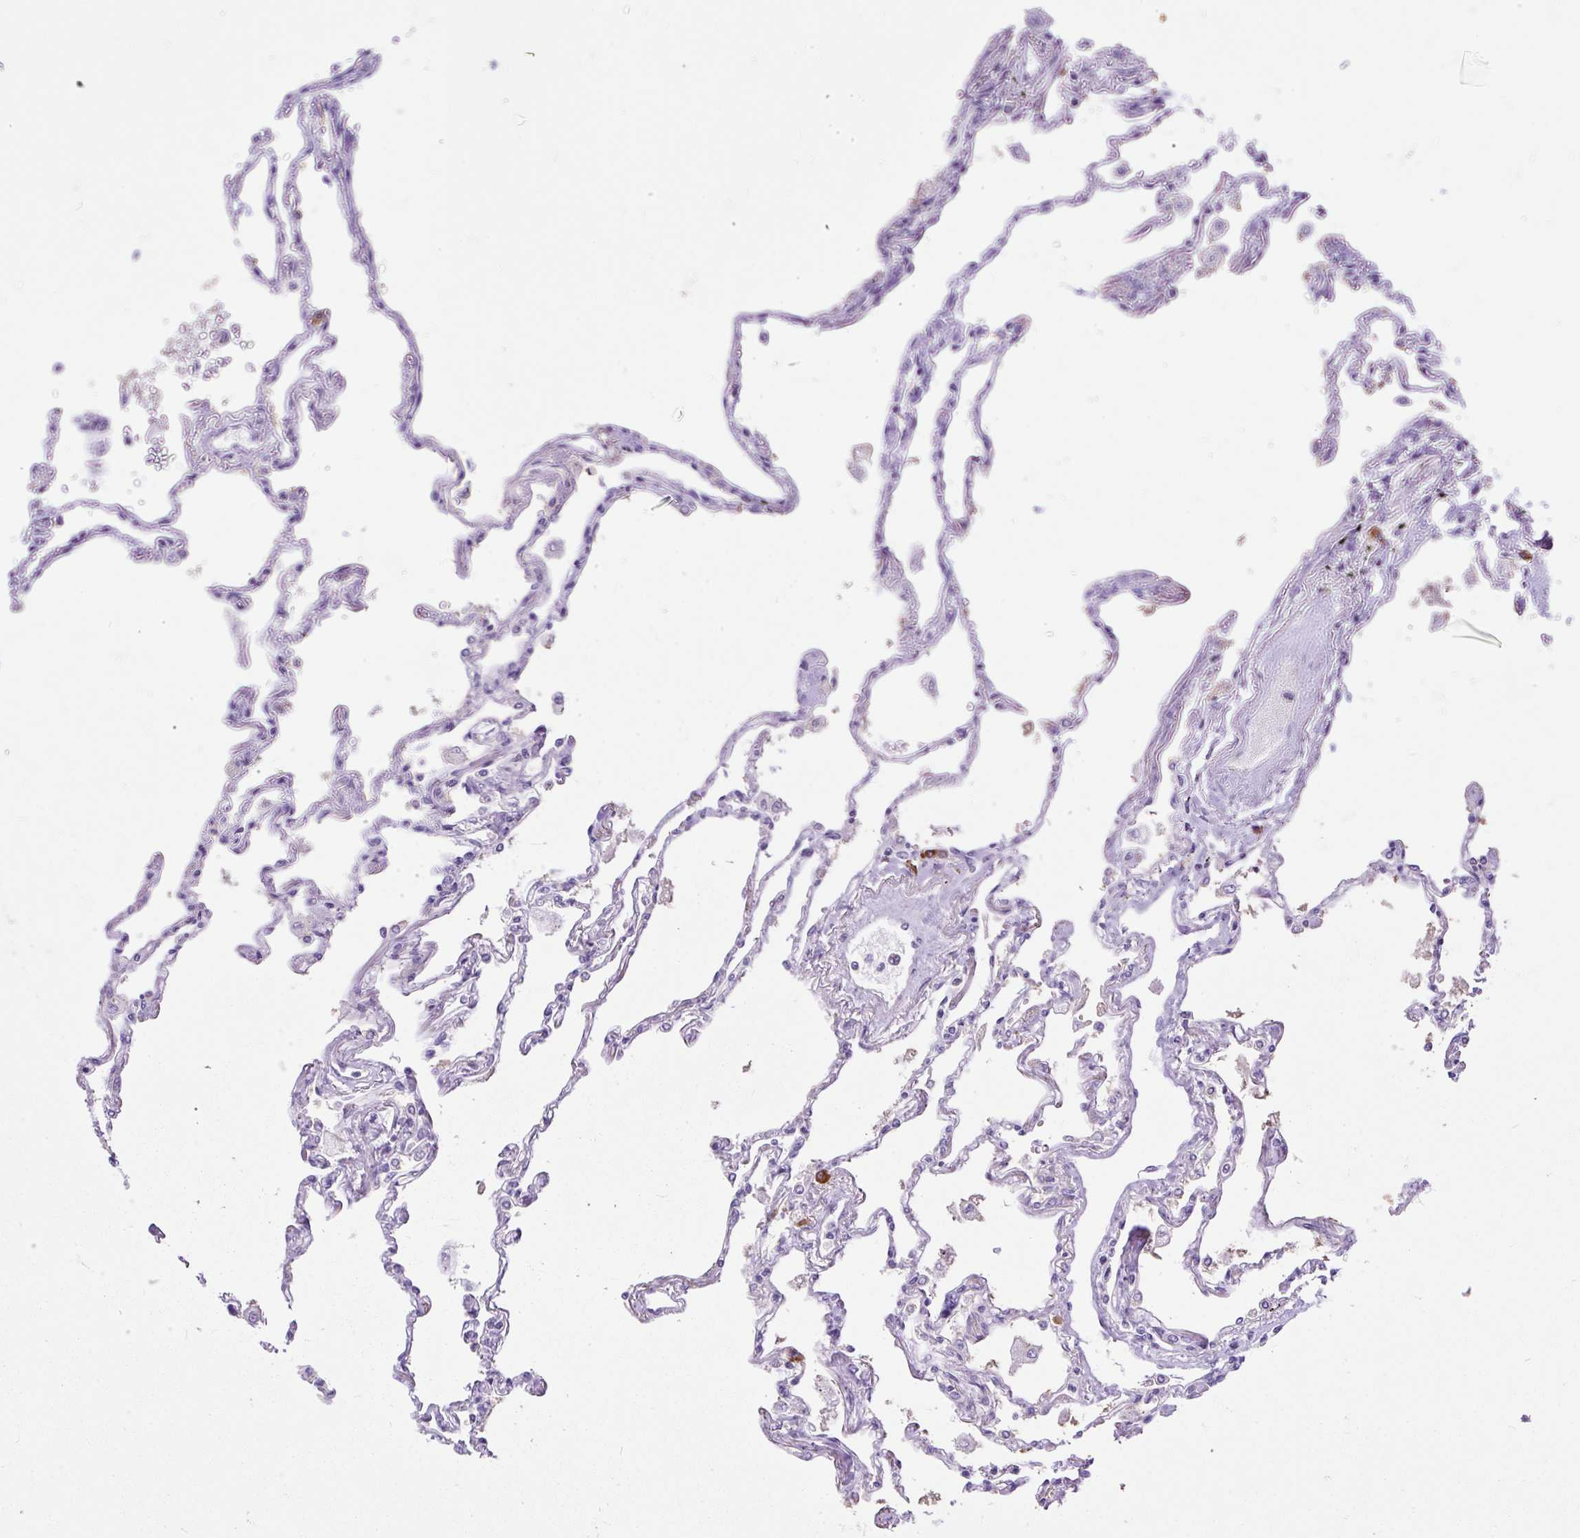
{"staining": {"intensity": "moderate", "quantity": "<25%", "location": "cytoplasmic/membranous"}, "tissue": "lung", "cell_type": "Alveolar cells", "image_type": "normal", "snomed": [{"axis": "morphology", "description": "Normal tissue, NOS"}, {"axis": "topography", "description": "Lung"}], "caption": "This photomicrograph displays immunohistochemistry (IHC) staining of unremarkable lung, with low moderate cytoplasmic/membranous staining in about <25% of alveolar cells.", "gene": "SYBU", "patient": {"sex": "female", "age": 67}}